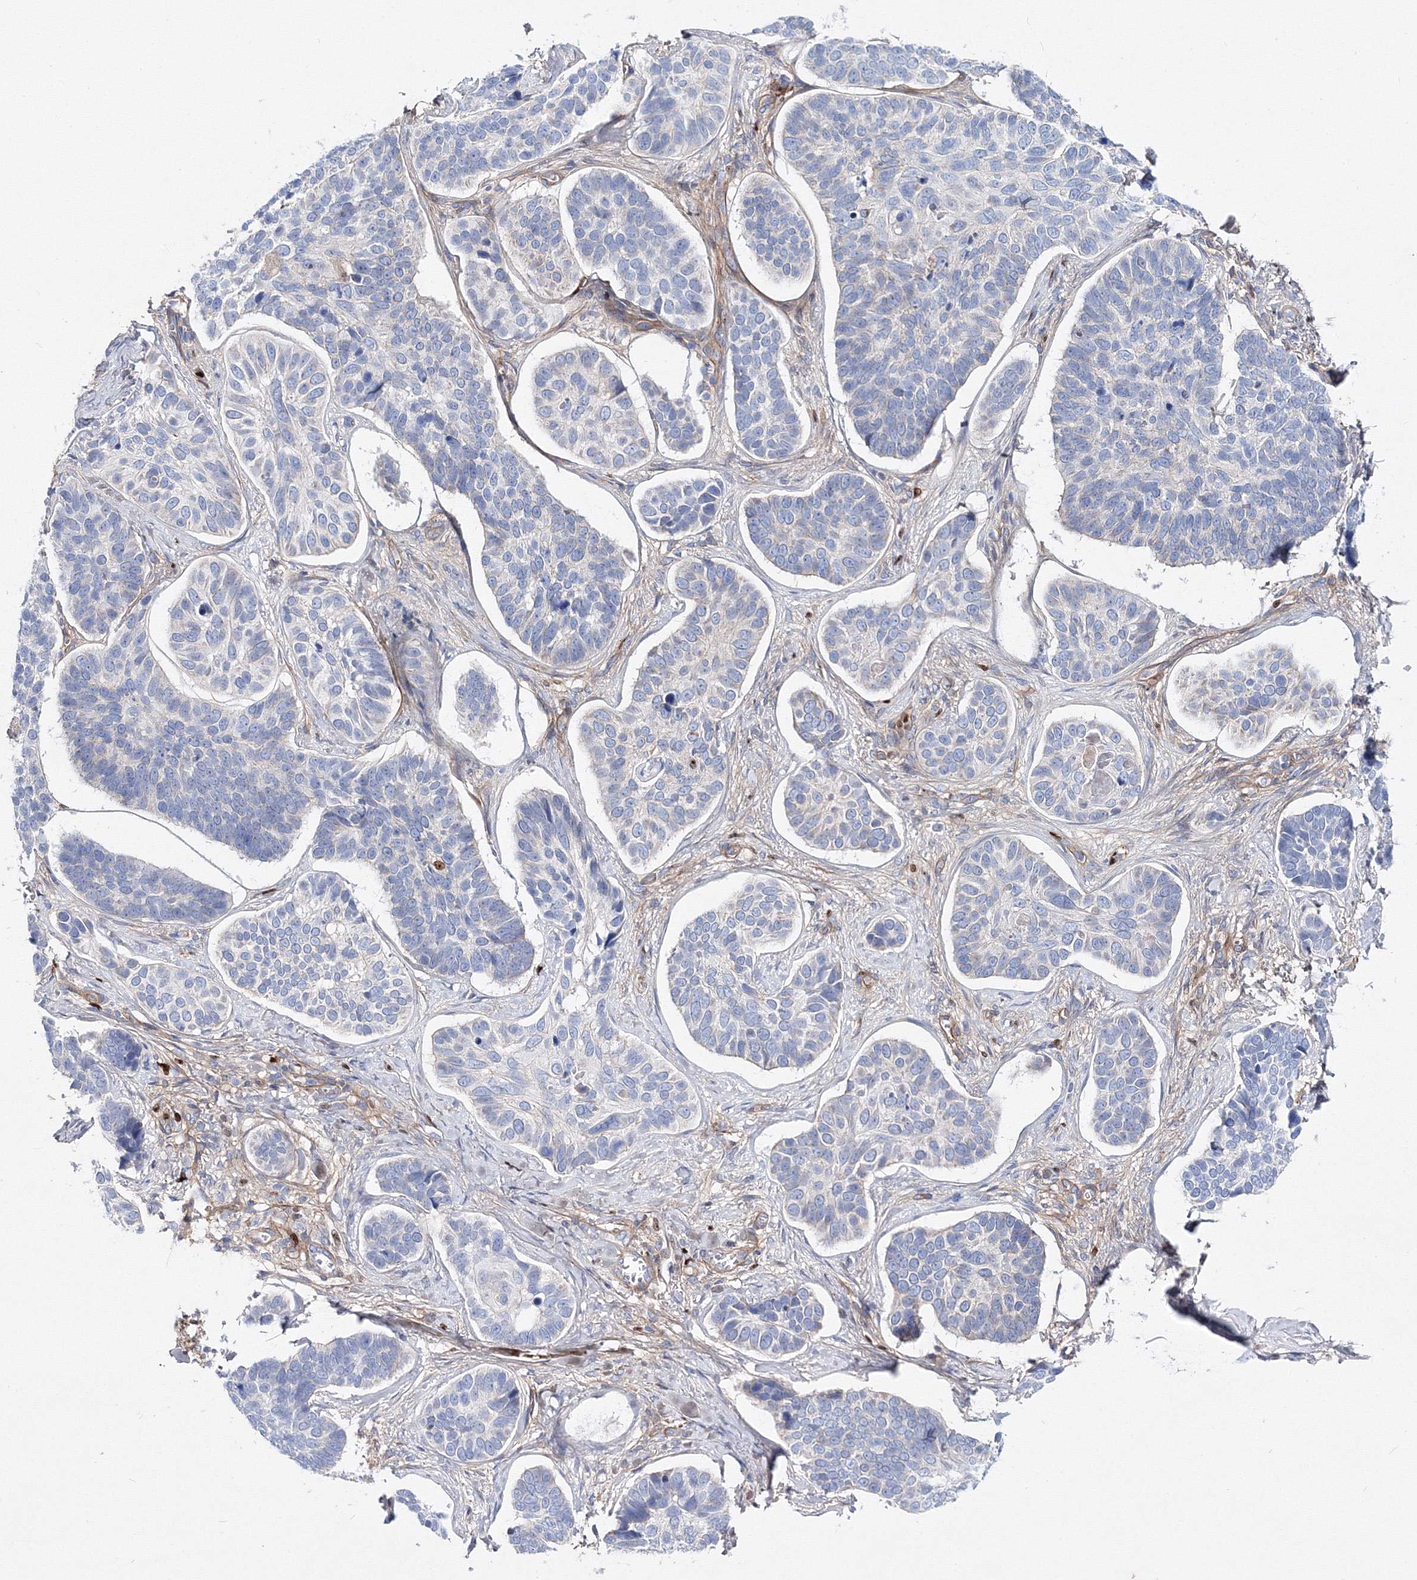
{"staining": {"intensity": "negative", "quantity": "none", "location": "none"}, "tissue": "skin cancer", "cell_type": "Tumor cells", "image_type": "cancer", "snomed": [{"axis": "morphology", "description": "Basal cell carcinoma"}, {"axis": "topography", "description": "Skin"}], "caption": "Human skin cancer (basal cell carcinoma) stained for a protein using IHC exhibits no staining in tumor cells.", "gene": "C11orf52", "patient": {"sex": "male", "age": 62}}